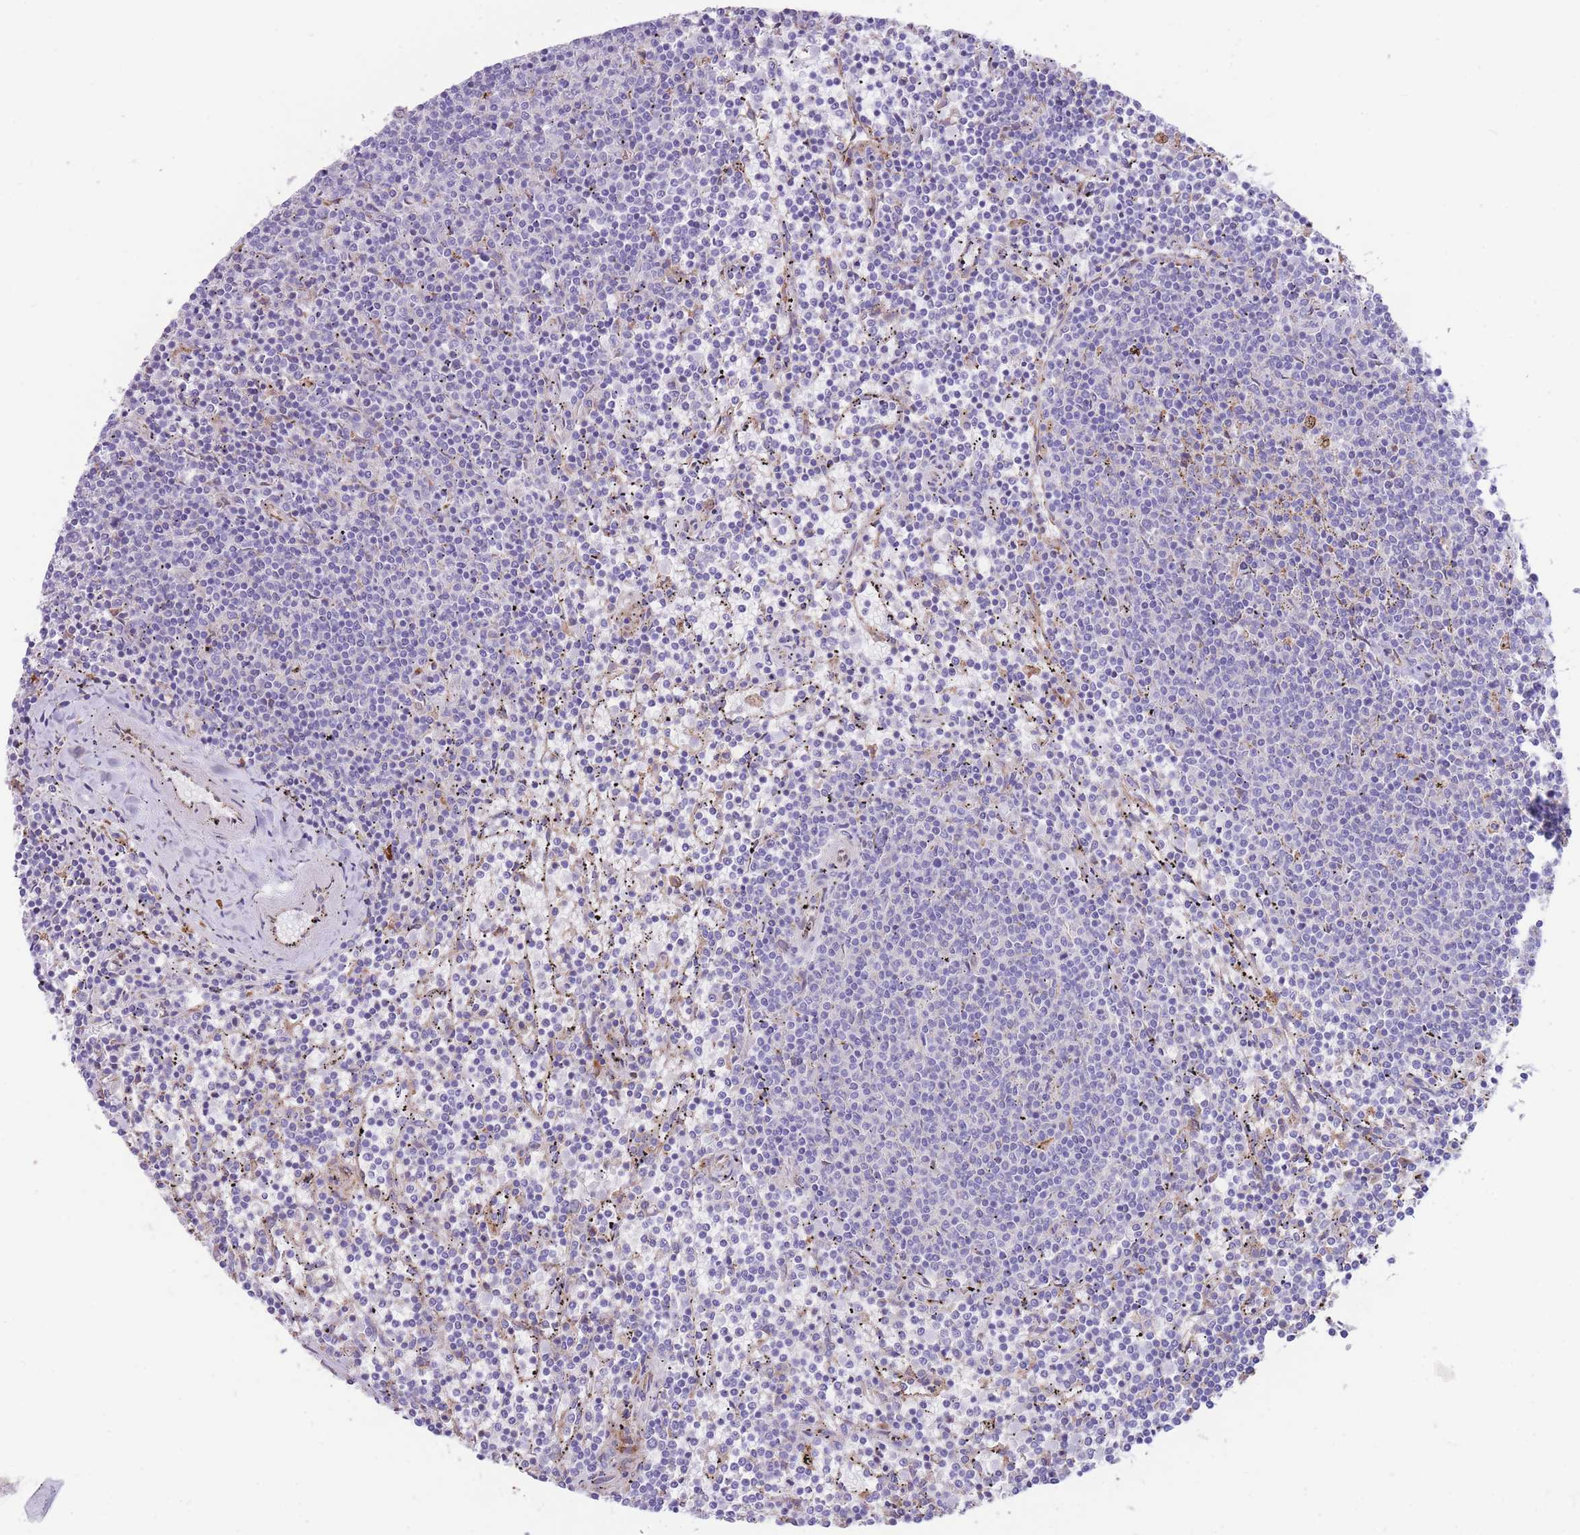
{"staining": {"intensity": "negative", "quantity": "none", "location": "none"}, "tissue": "lymphoma", "cell_type": "Tumor cells", "image_type": "cancer", "snomed": [{"axis": "morphology", "description": "Malignant lymphoma, non-Hodgkin's type, Low grade"}, {"axis": "topography", "description": "Spleen"}], "caption": "Photomicrograph shows no significant protein expression in tumor cells of lymphoma. The staining was performed using DAB (3,3'-diaminobenzidine) to visualize the protein expression in brown, while the nuclei were stained in blue with hematoxylin (Magnification: 20x).", "gene": "DET1", "patient": {"sex": "female", "age": 50}}